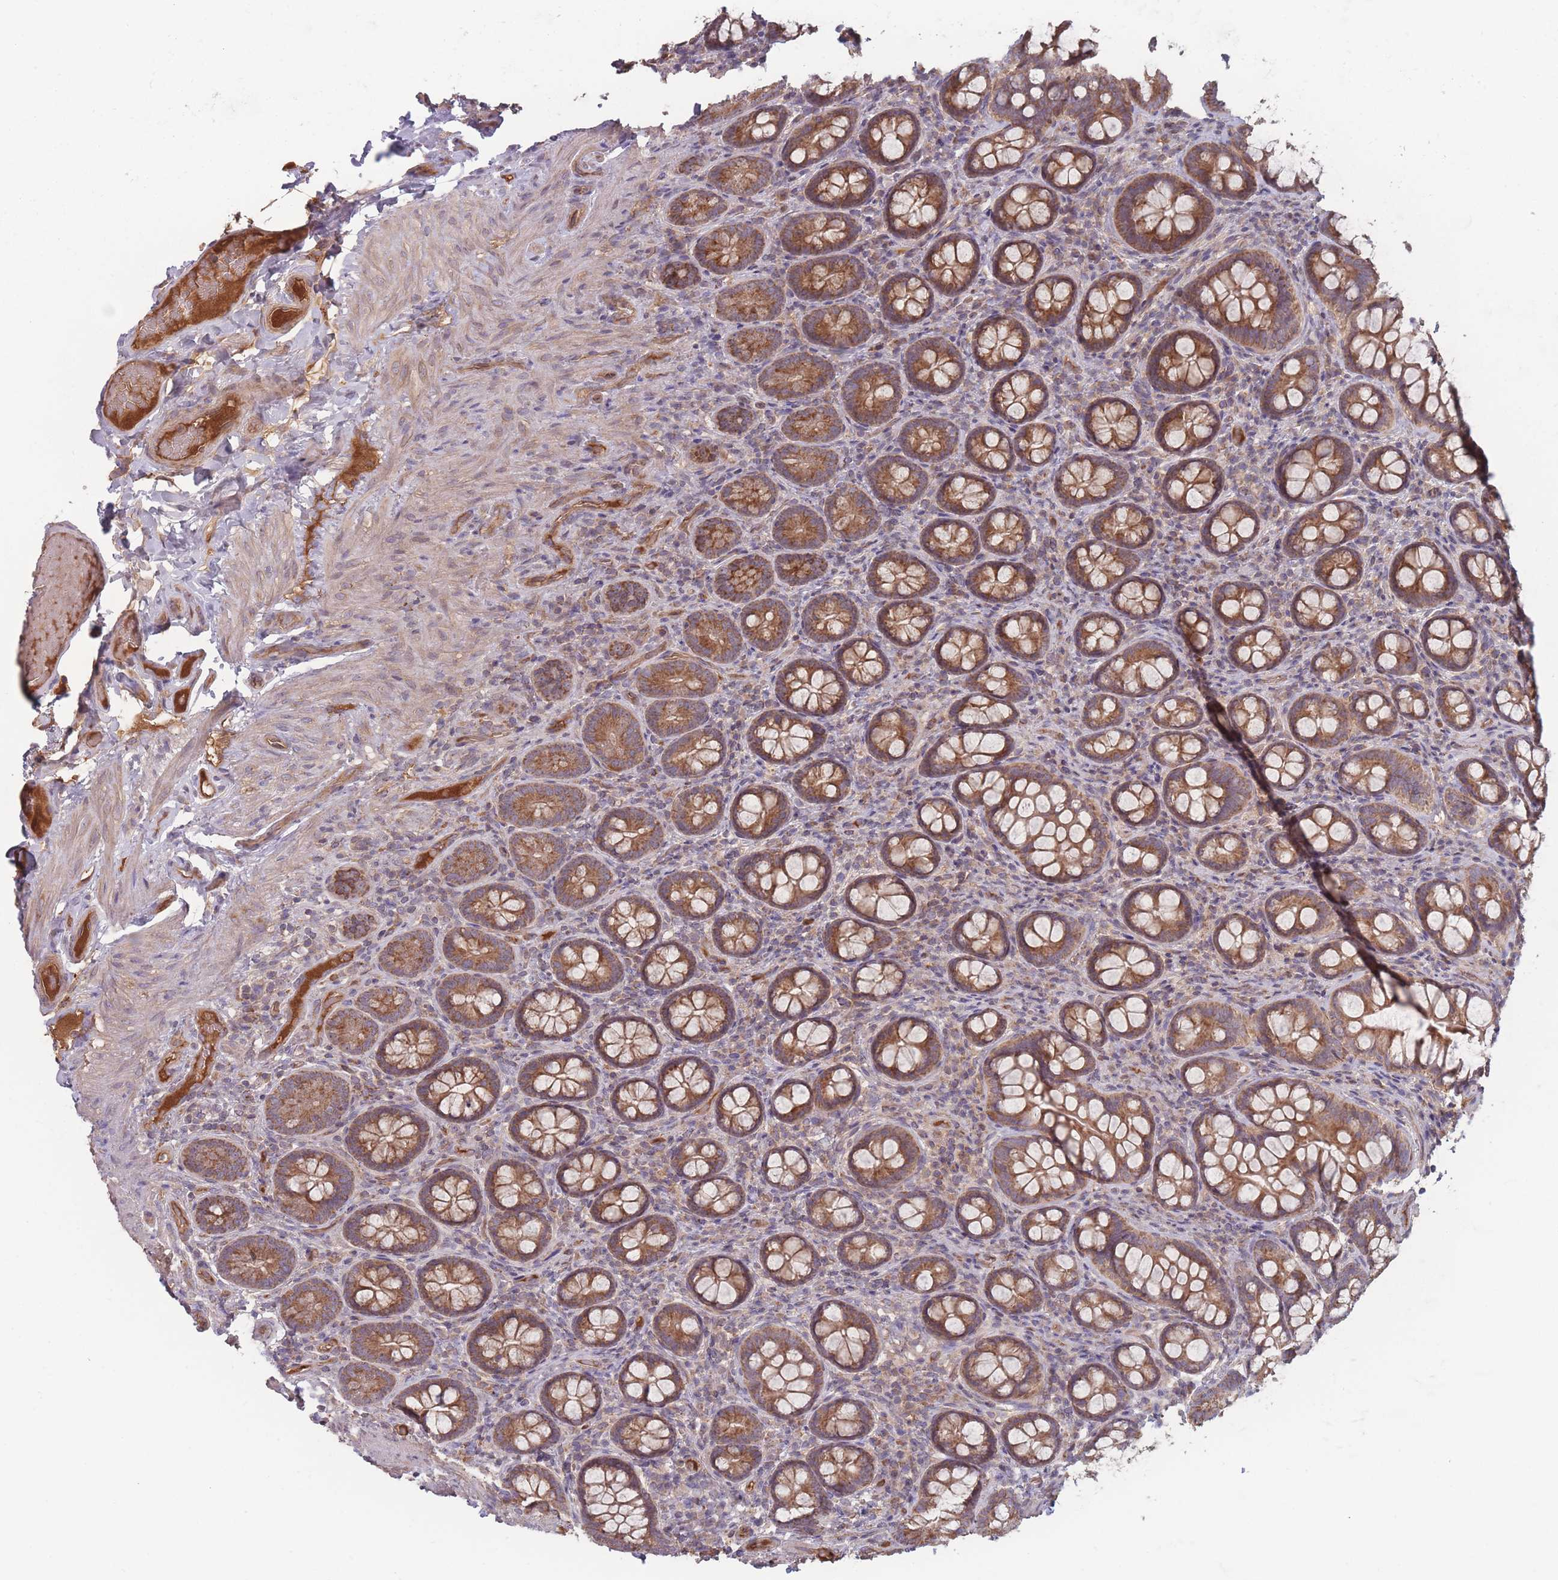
{"staining": {"intensity": "strong", "quantity": ">75%", "location": "cytoplasmic/membranous"}, "tissue": "small intestine", "cell_type": "Glandular cells", "image_type": "normal", "snomed": [{"axis": "morphology", "description": "Normal tissue, NOS"}, {"axis": "topography", "description": "Small intestine"}], "caption": "Benign small intestine shows strong cytoplasmic/membranous staining in approximately >75% of glandular cells, visualized by immunohistochemistry. The protein of interest is shown in brown color, while the nuclei are stained blue.", "gene": "ATP5MGL", "patient": {"sex": "male", "age": 70}}